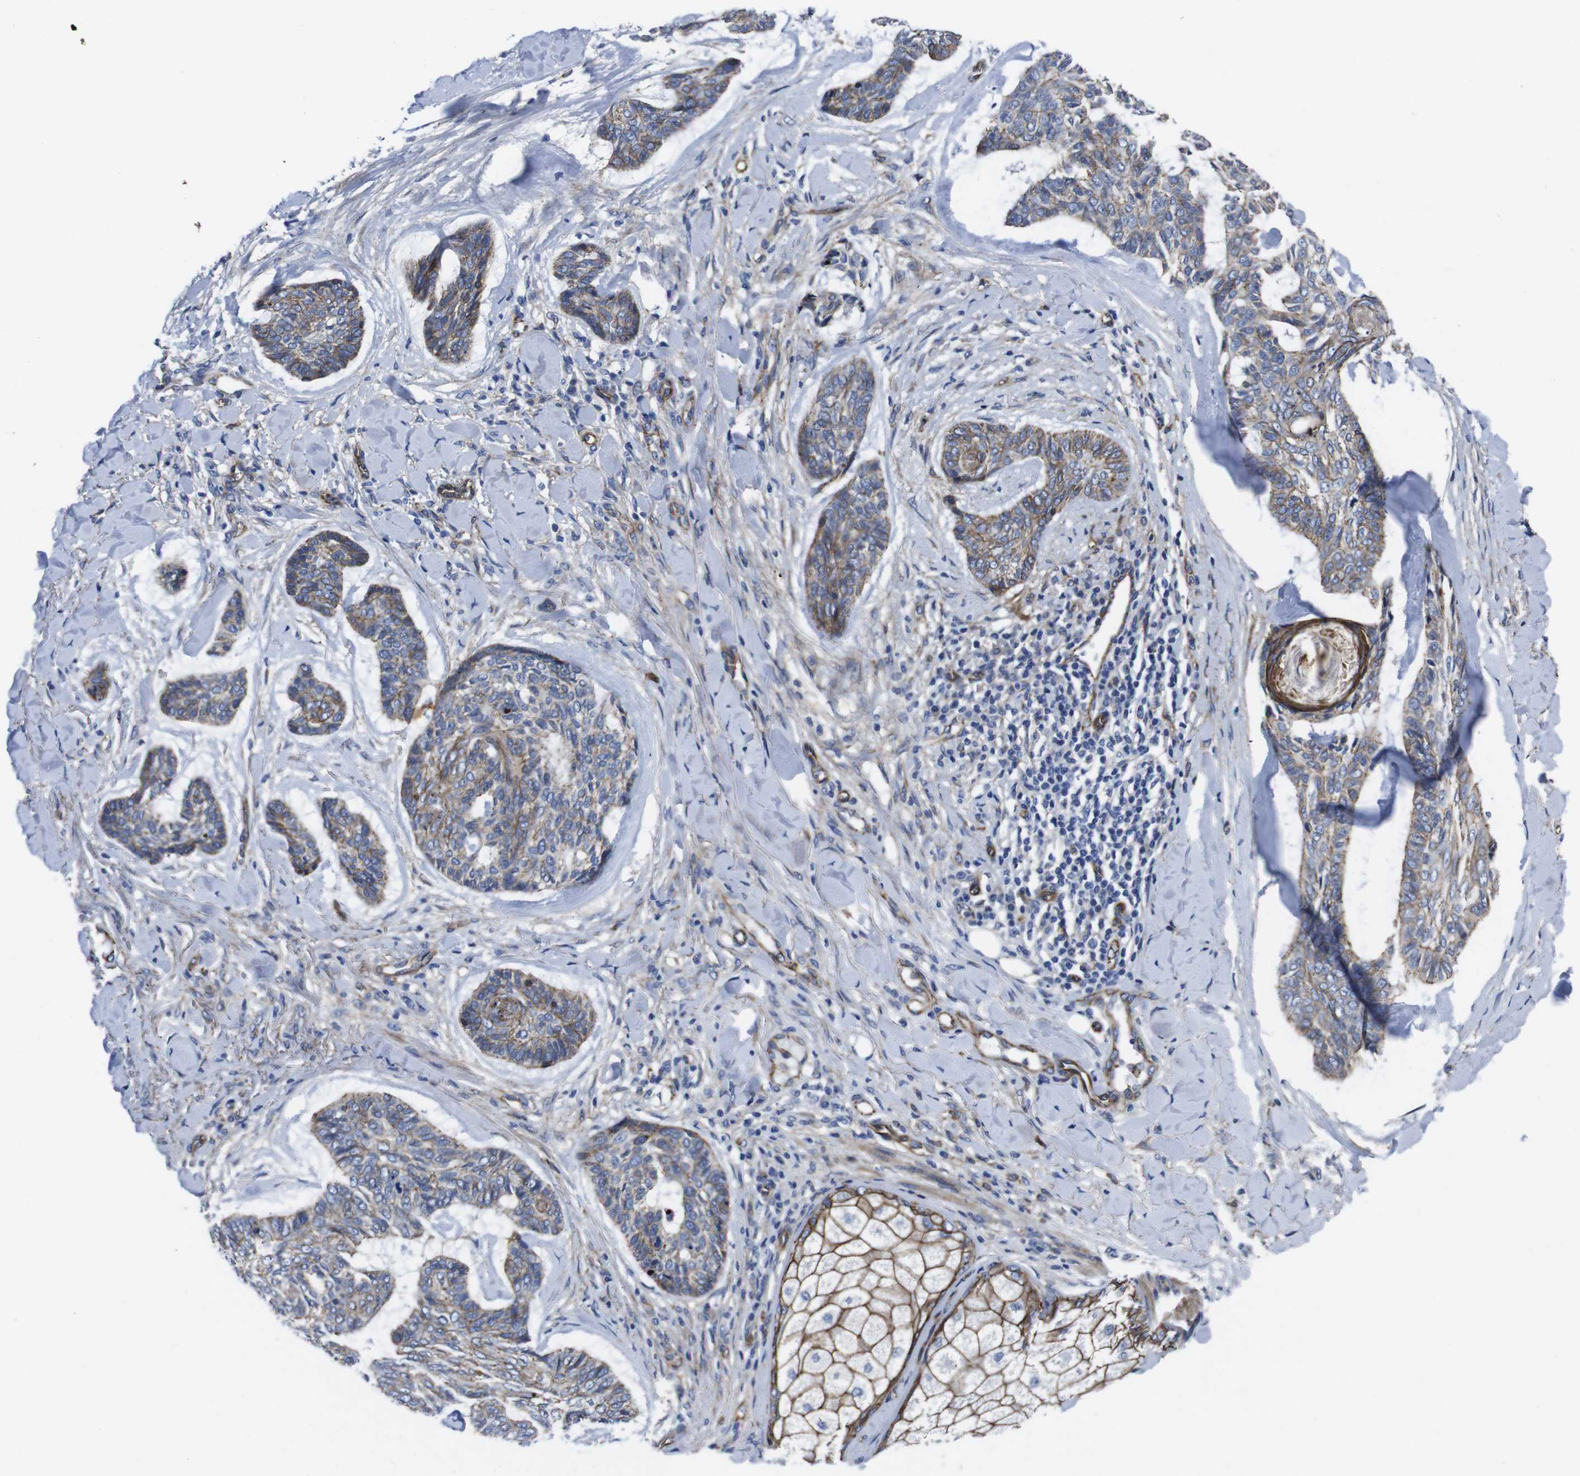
{"staining": {"intensity": "weak", "quantity": ">75%", "location": "cytoplasmic/membranous"}, "tissue": "skin cancer", "cell_type": "Tumor cells", "image_type": "cancer", "snomed": [{"axis": "morphology", "description": "Basal cell carcinoma"}, {"axis": "topography", "description": "Skin"}], "caption": "Tumor cells demonstrate weak cytoplasmic/membranous staining in approximately >75% of cells in basal cell carcinoma (skin). The staining is performed using DAB (3,3'-diaminobenzidine) brown chromogen to label protein expression. The nuclei are counter-stained blue using hematoxylin.", "gene": "NUMB", "patient": {"sex": "male", "age": 43}}